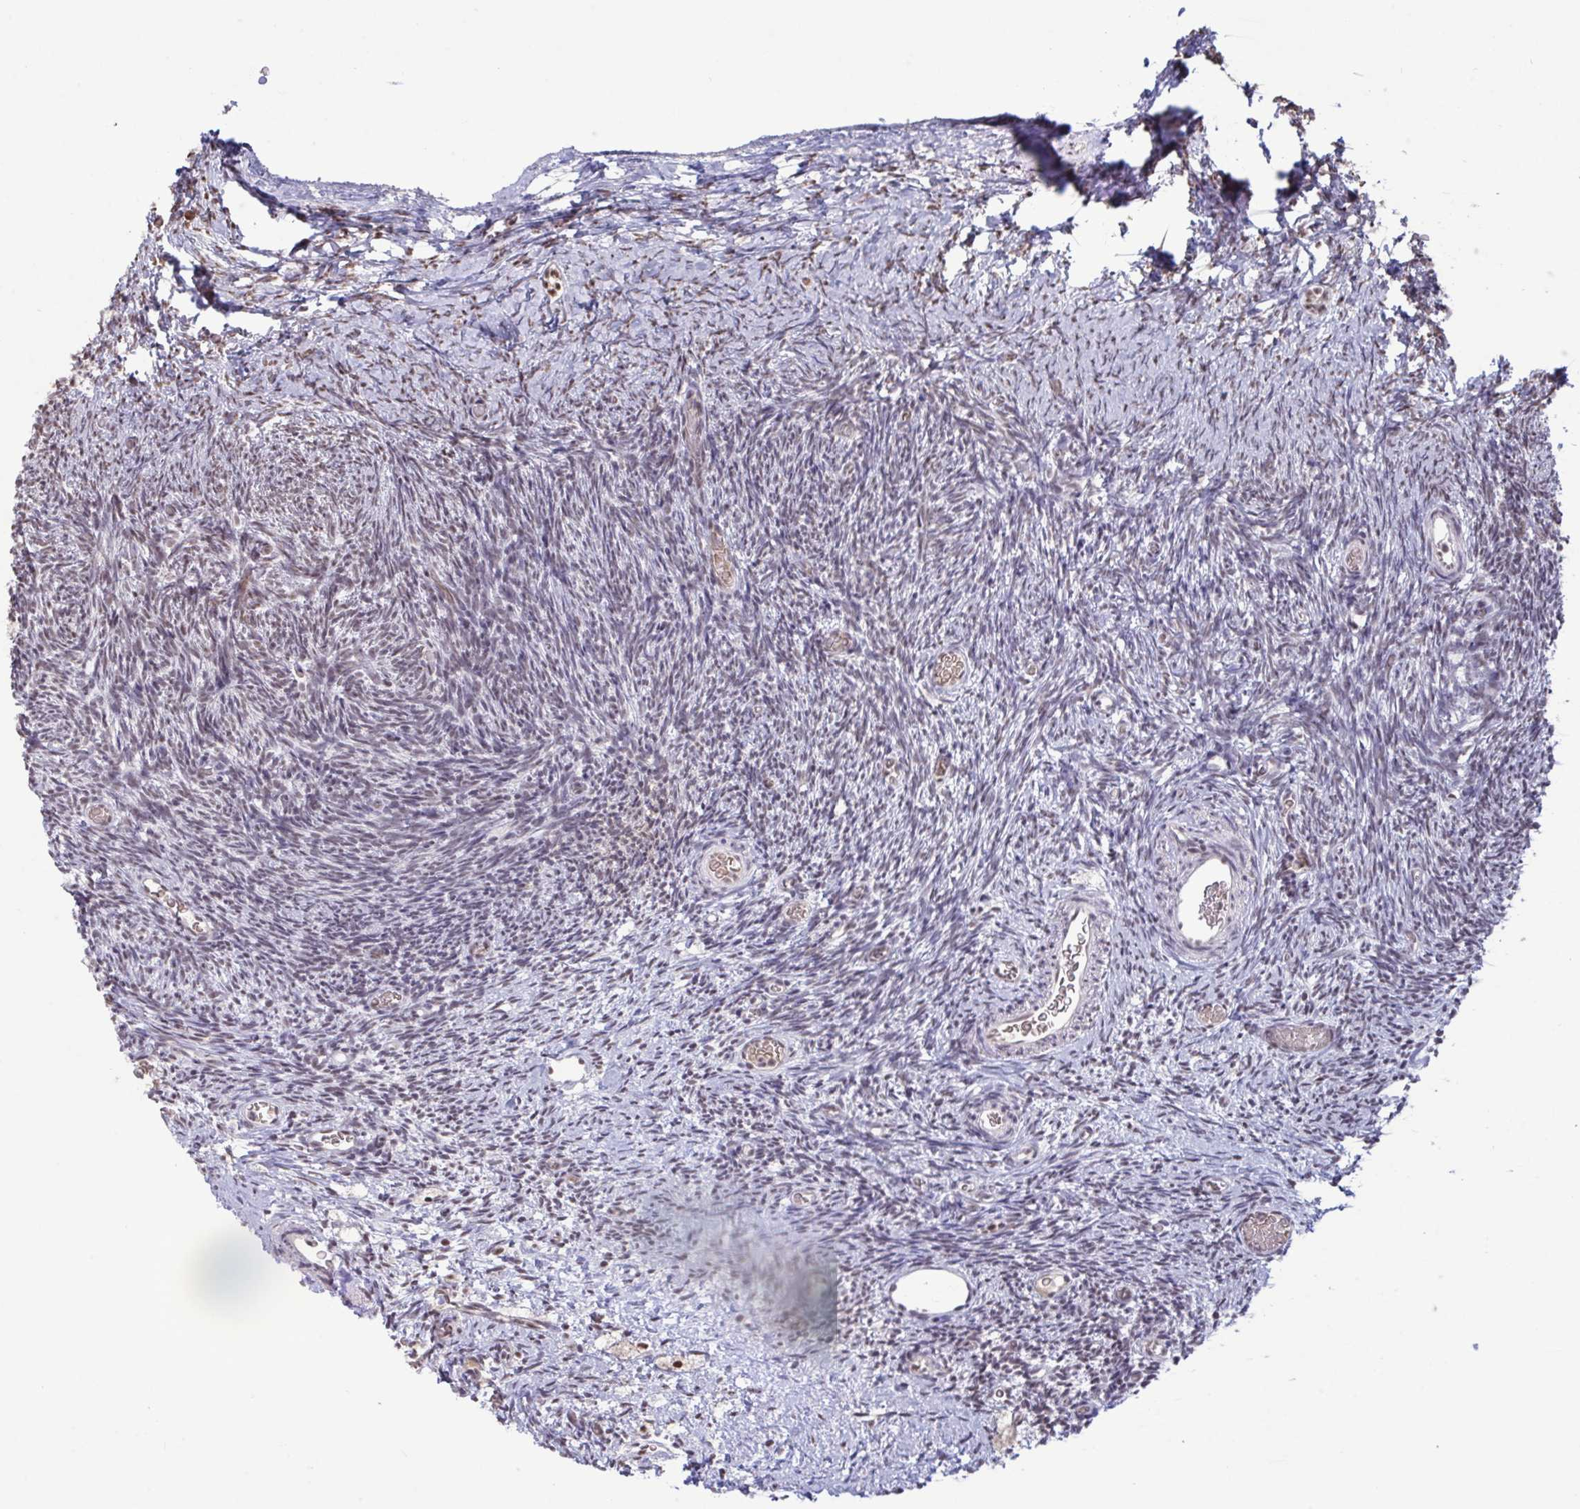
{"staining": {"intensity": "moderate", "quantity": "<25%", "location": "nuclear"}, "tissue": "ovary", "cell_type": "Ovarian stroma cells", "image_type": "normal", "snomed": [{"axis": "morphology", "description": "Normal tissue, NOS"}, {"axis": "topography", "description": "Ovary"}], "caption": "Immunohistochemistry (IHC) histopathology image of normal human ovary stained for a protein (brown), which demonstrates low levels of moderate nuclear staining in approximately <25% of ovarian stroma cells.", "gene": "PUF60", "patient": {"sex": "female", "age": 39}}